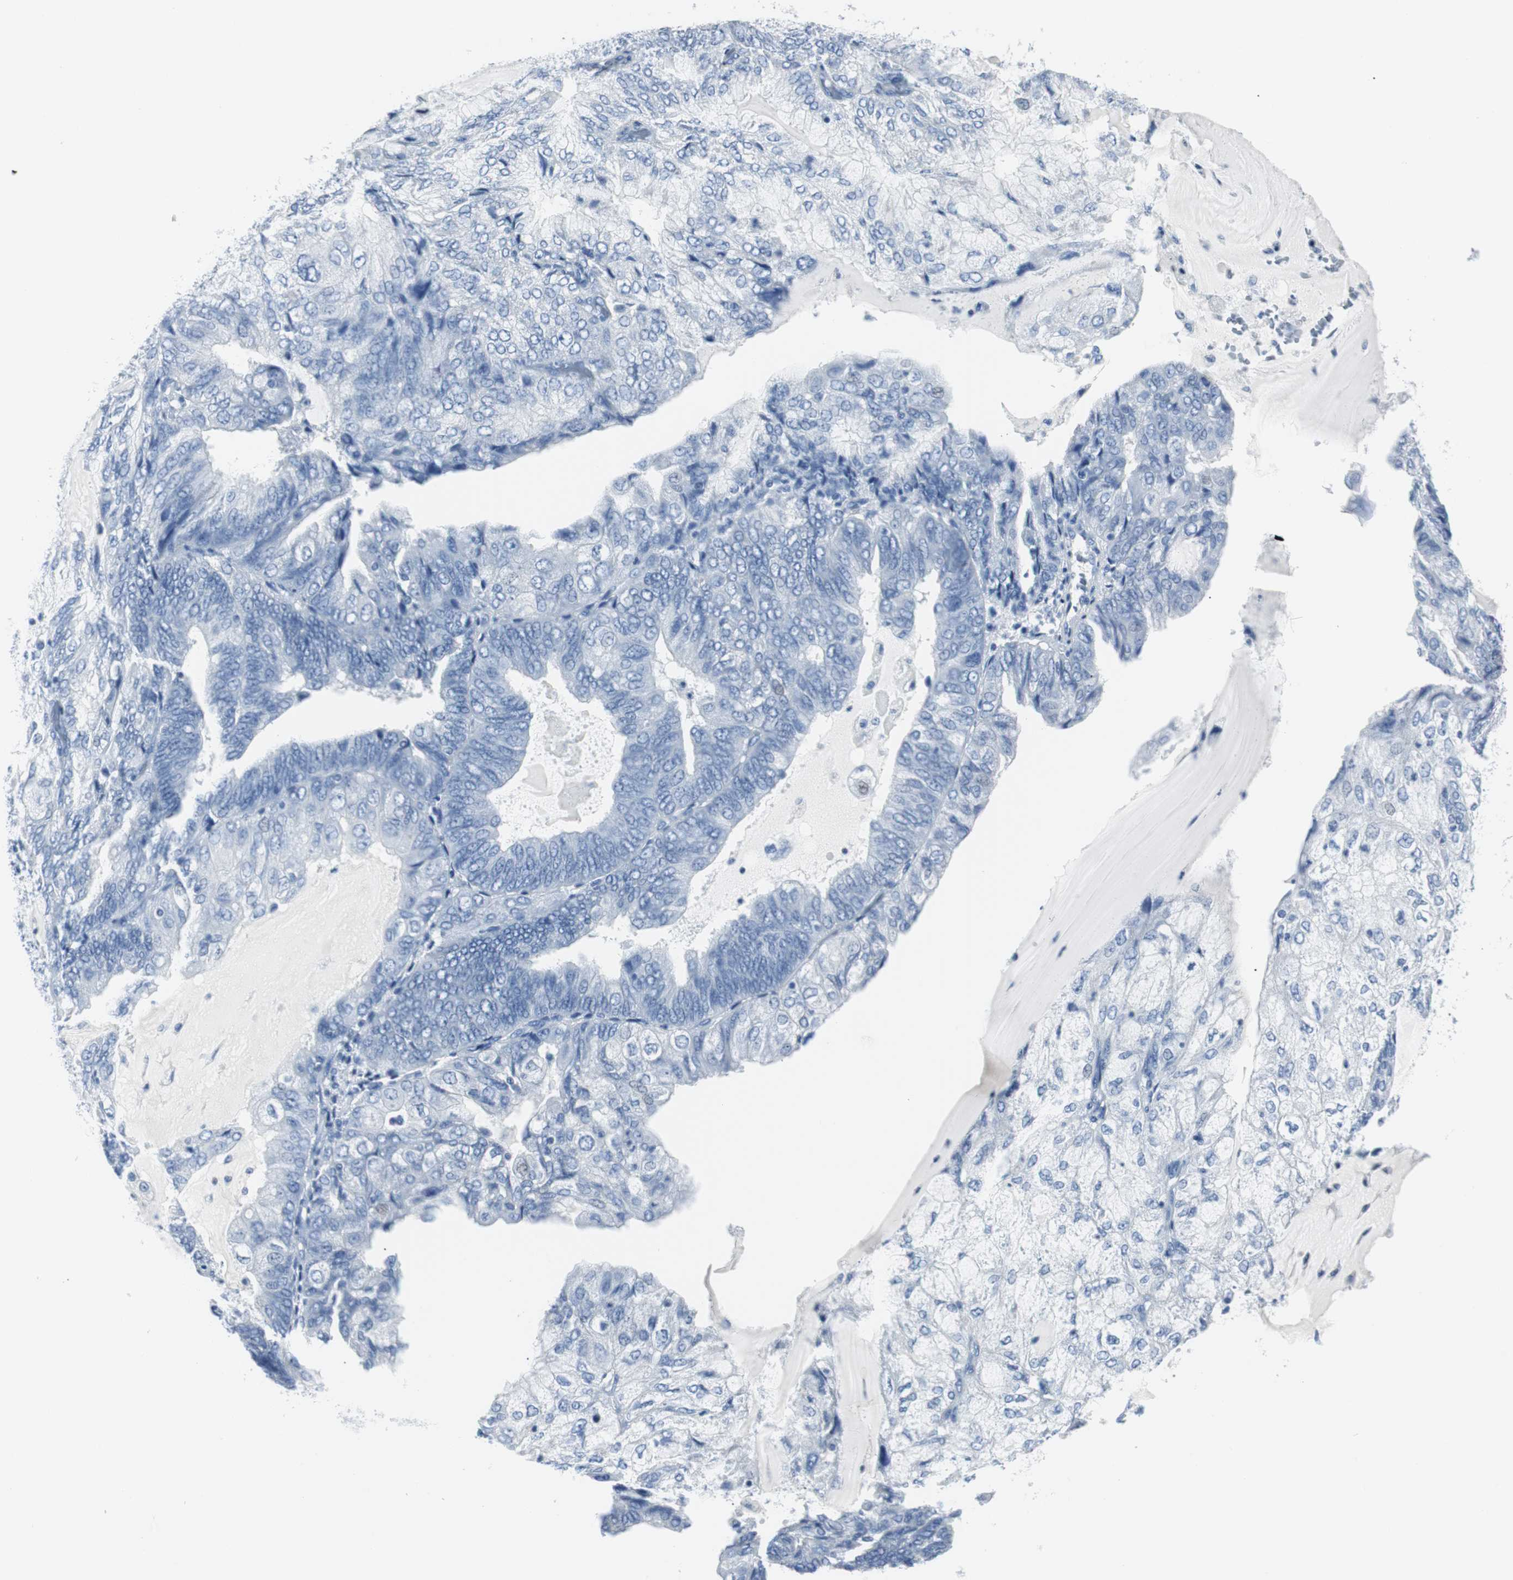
{"staining": {"intensity": "negative", "quantity": "none", "location": "none"}, "tissue": "endometrial cancer", "cell_type": "Tumor cells", "image_type": "cancer", "snomed": [{"axis": "morphology", "description": "Adenocarcinoma, NOS"}, {"axis": "topography", "description": "Endometrium"}], "caption": "Protein analysis of endometrial adenocarcinoma reveals no significant staining in tumor cells.", "gene": "GAP43", "patient": {"sex": "female", "age": 81}}